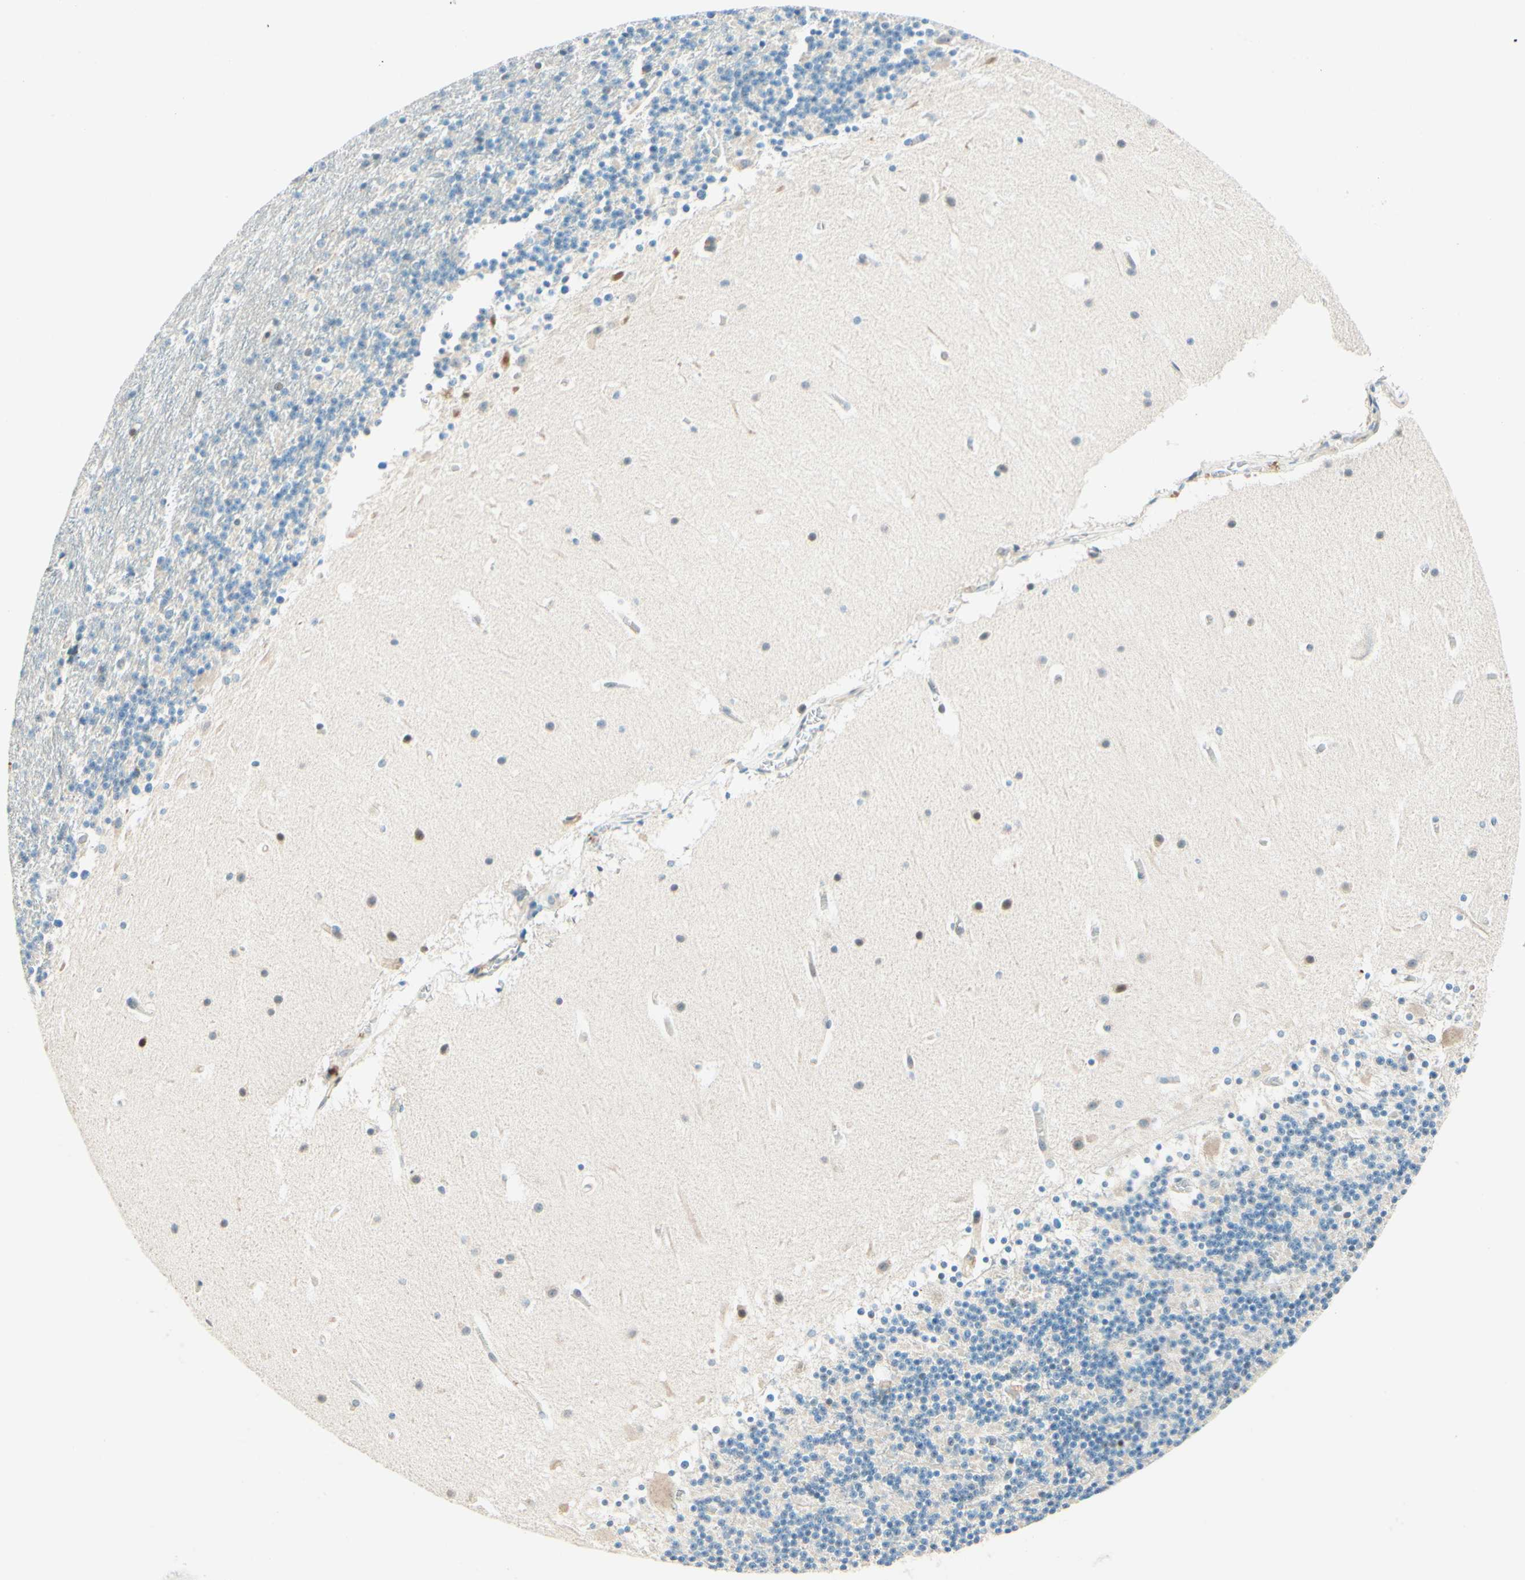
{"staining": {"intensity": "negative", "quantity": "none", "location": "none"}, "tissue": "cerebellum", "cell_type": "Cells in granular layer", "image_type": "normal", "snomed": [{"axis": "morphology", "description": "Normal tissue, NOS"}, {"axis": "topography", "description": "Cerebellum"}], "caption": "Protein analysis of normal cerebellum exhibits no significant expression in cells in granular layer. (DAB (3,3'-diaminobenzidine) immunohistochemistry (IHC) with hematoxylin counter stain).", "gene": "TAOK2", "patient": {"sex": "male", "age": 45}}